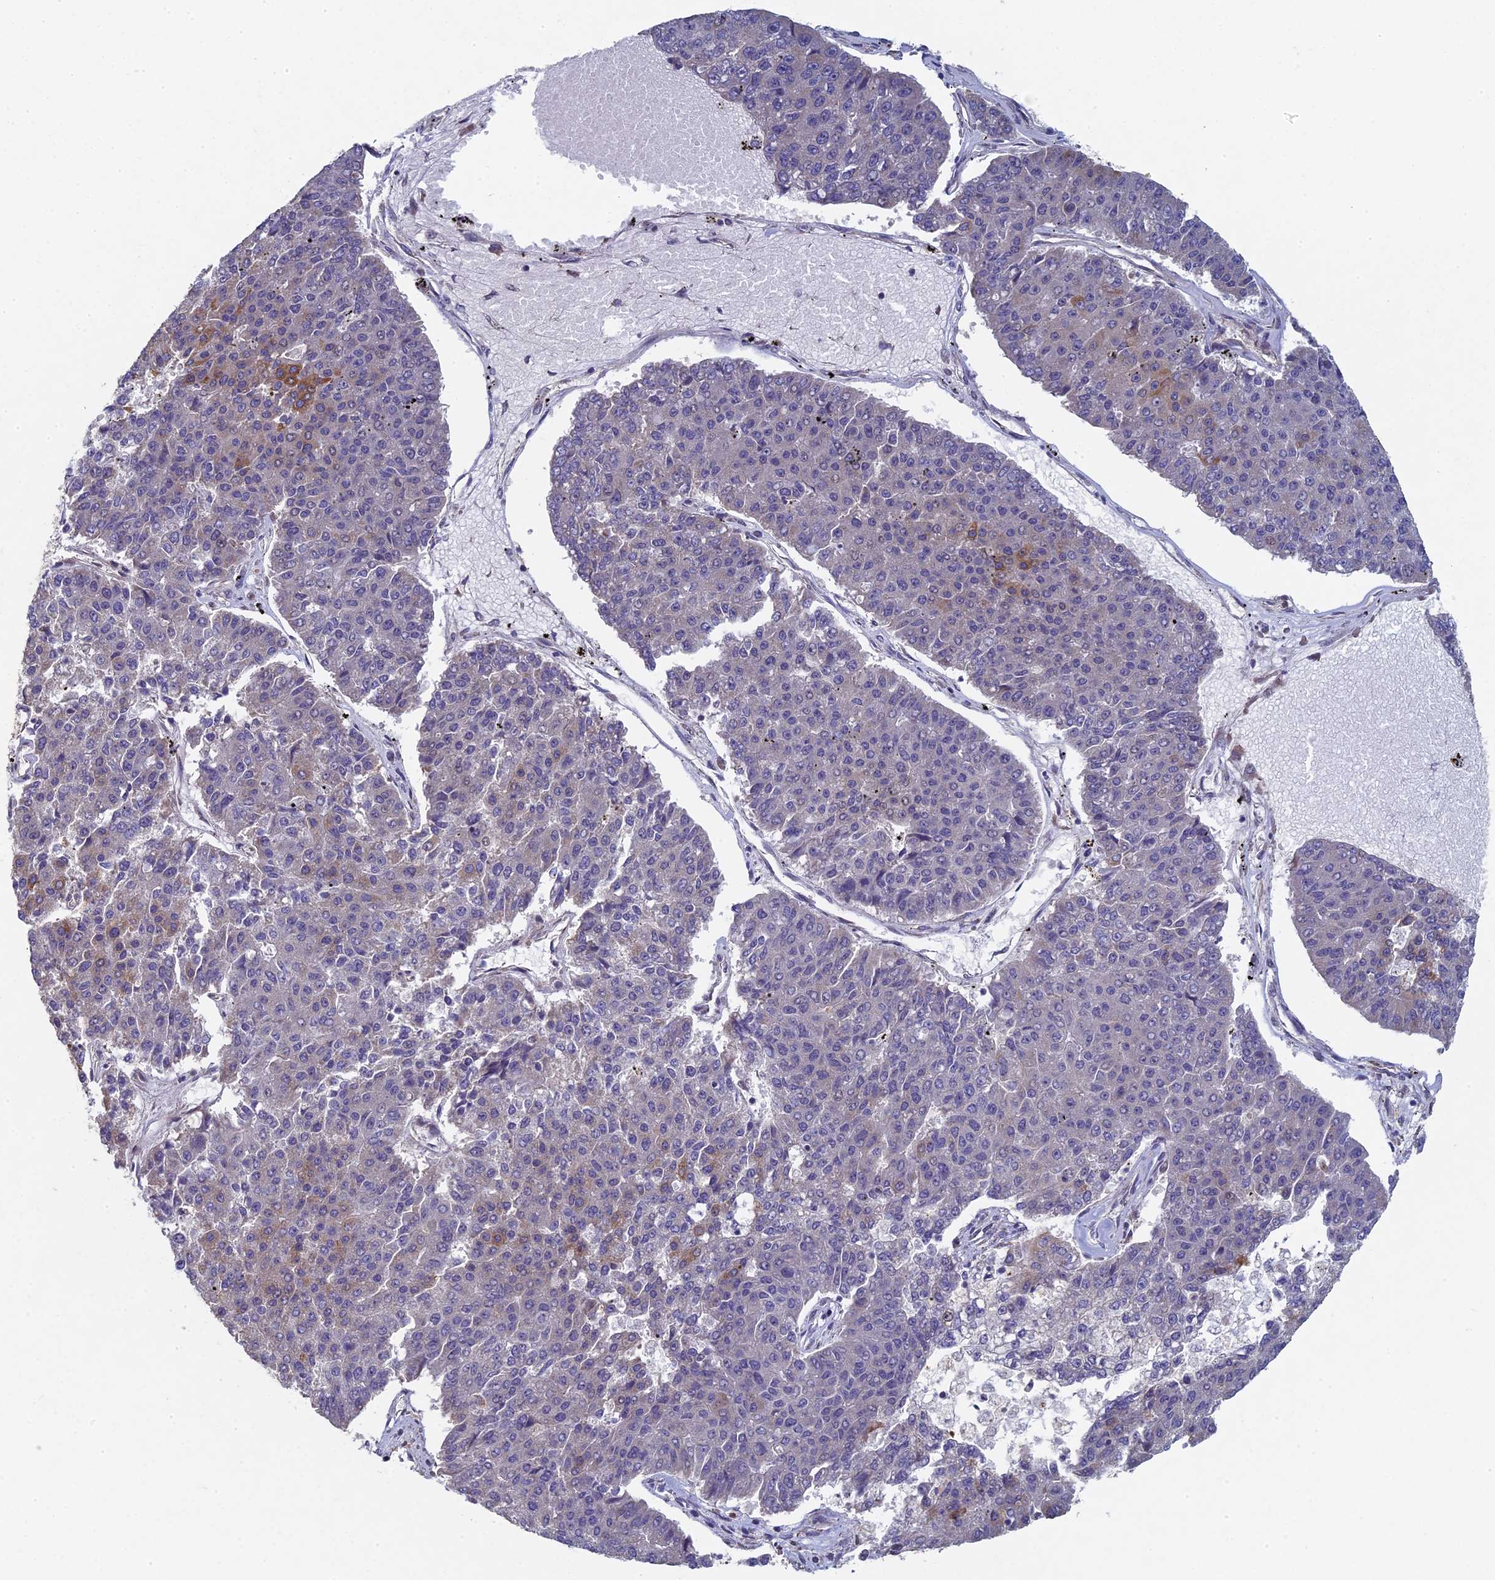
{"staining": {"intensity": "moderate", "quantity": "<25%", "location": "cytoplasmic/membranous"}, "tissue": "pancreatic cancer", "cell_type": "Tumor cells", "image_type": "cancer", "snomed": [{"axis": "morphology", "description": "Adenocarcinoma, NOS"}, {"axis": "topography", "description": "Pancreas"}], "caption": "Brown immunohistochemical staining in pancreatic adenocarcinoma reveals moderate cytoplasmic/membranous expression in about <25% of tumor cells. (IHC, brightfield microscopy, high magnification).", "gene": "DIXDC1", "patient": {"sex": "male", "age": 50}}